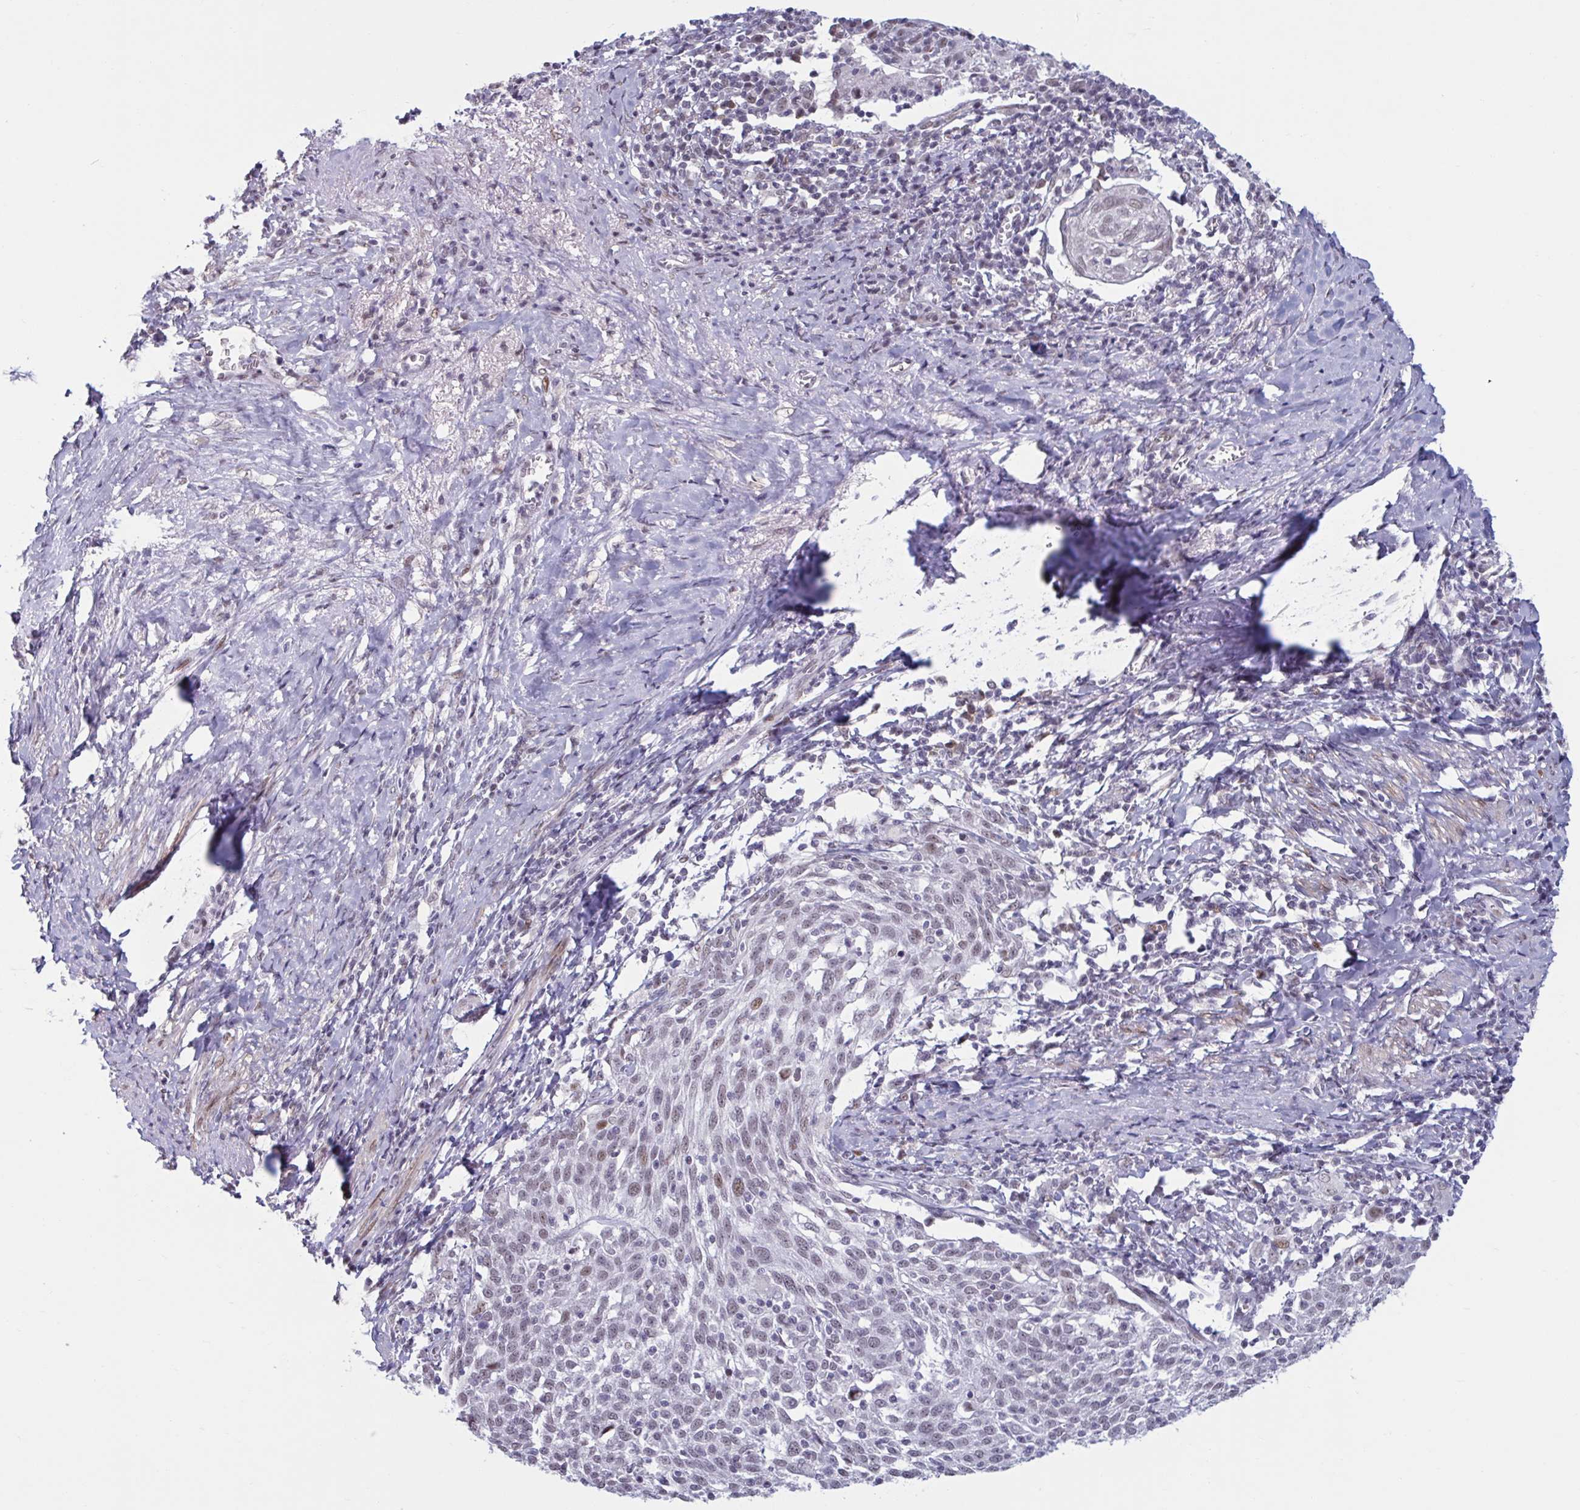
{"staining": {"intensity": "weak", "quantity": ">75%", "location": "nuclear"}, "tissue": "cervical cancer", "cell_type": "Tumor cells", "image_type": "cancer", "snomed": [{"axis": "morphology", "description": "Squamous cell carcinoma, NOS"}, {"axis": "topography", "description": "Cervix"}], "caption": "Protein staining of cervical squamous cell carcinoma tissue shows weak nuclear positivity in about >75% of tumor cells.", "gene": "HSD17B6", "patient": {"sex": "female", "age": 52}}